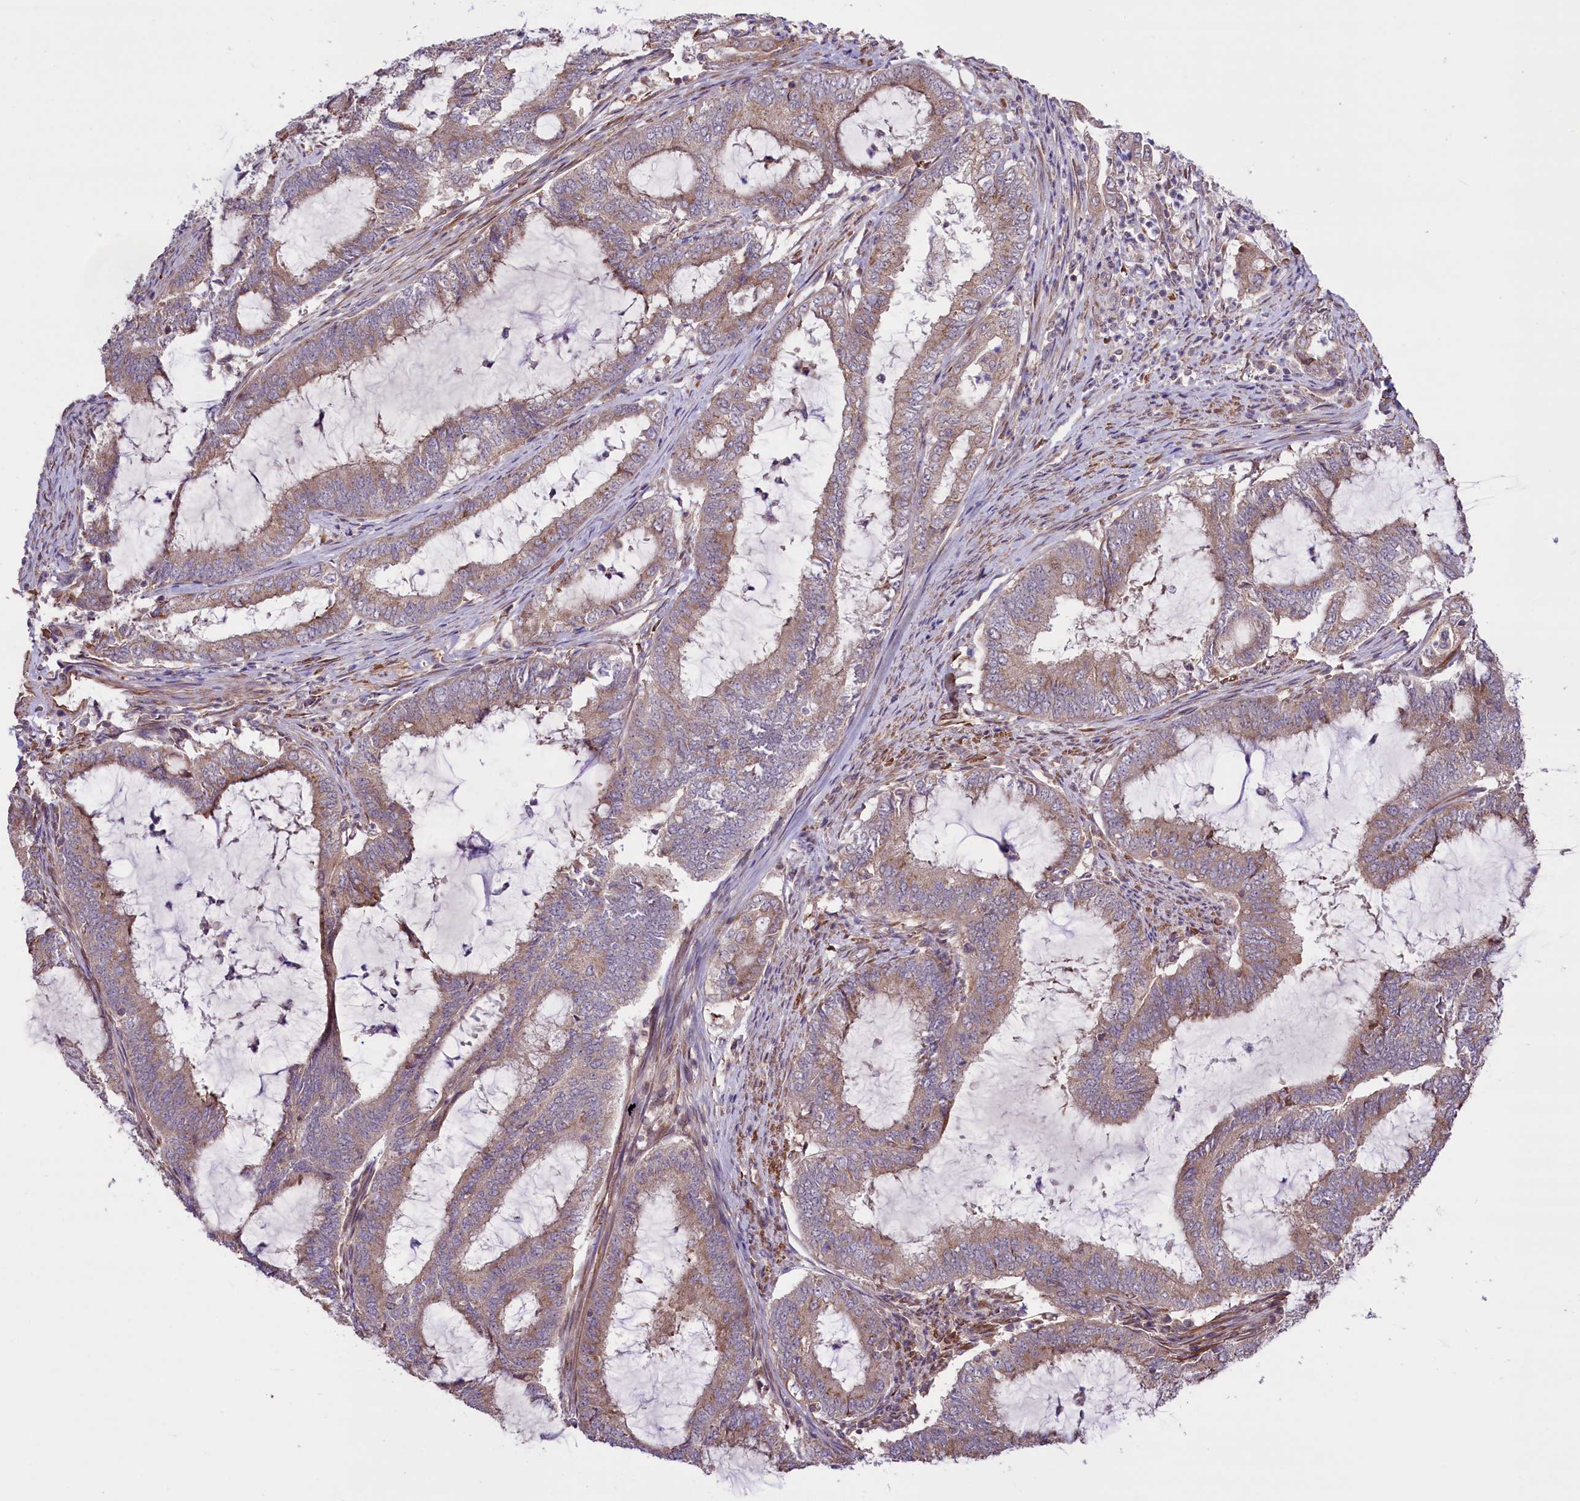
{"staining": {"intensity": "weak", "quantity": ">75%", "location": "cytoplasmic/membranous"}, "tissue": "endometrial cancer", "cell_type": "Tumor cells", "image_type": "cancer", "snomed": [{"axis": "morphology", "description": "Adenocarcinoma, NOS"}, {"axis": "topography", "description": "Endometrium"}], "caption": "High-magnification brightfield microscopy of endometrial cancer stained with DAB (brown) and counterstained with hematoxylin (blue). tumor cells exhibit weak cytoplasmic/membranous staining is present in approximately>75% of cells.", "gene": "HDAC5", "patient": {"sex": "female", "age": 51}}